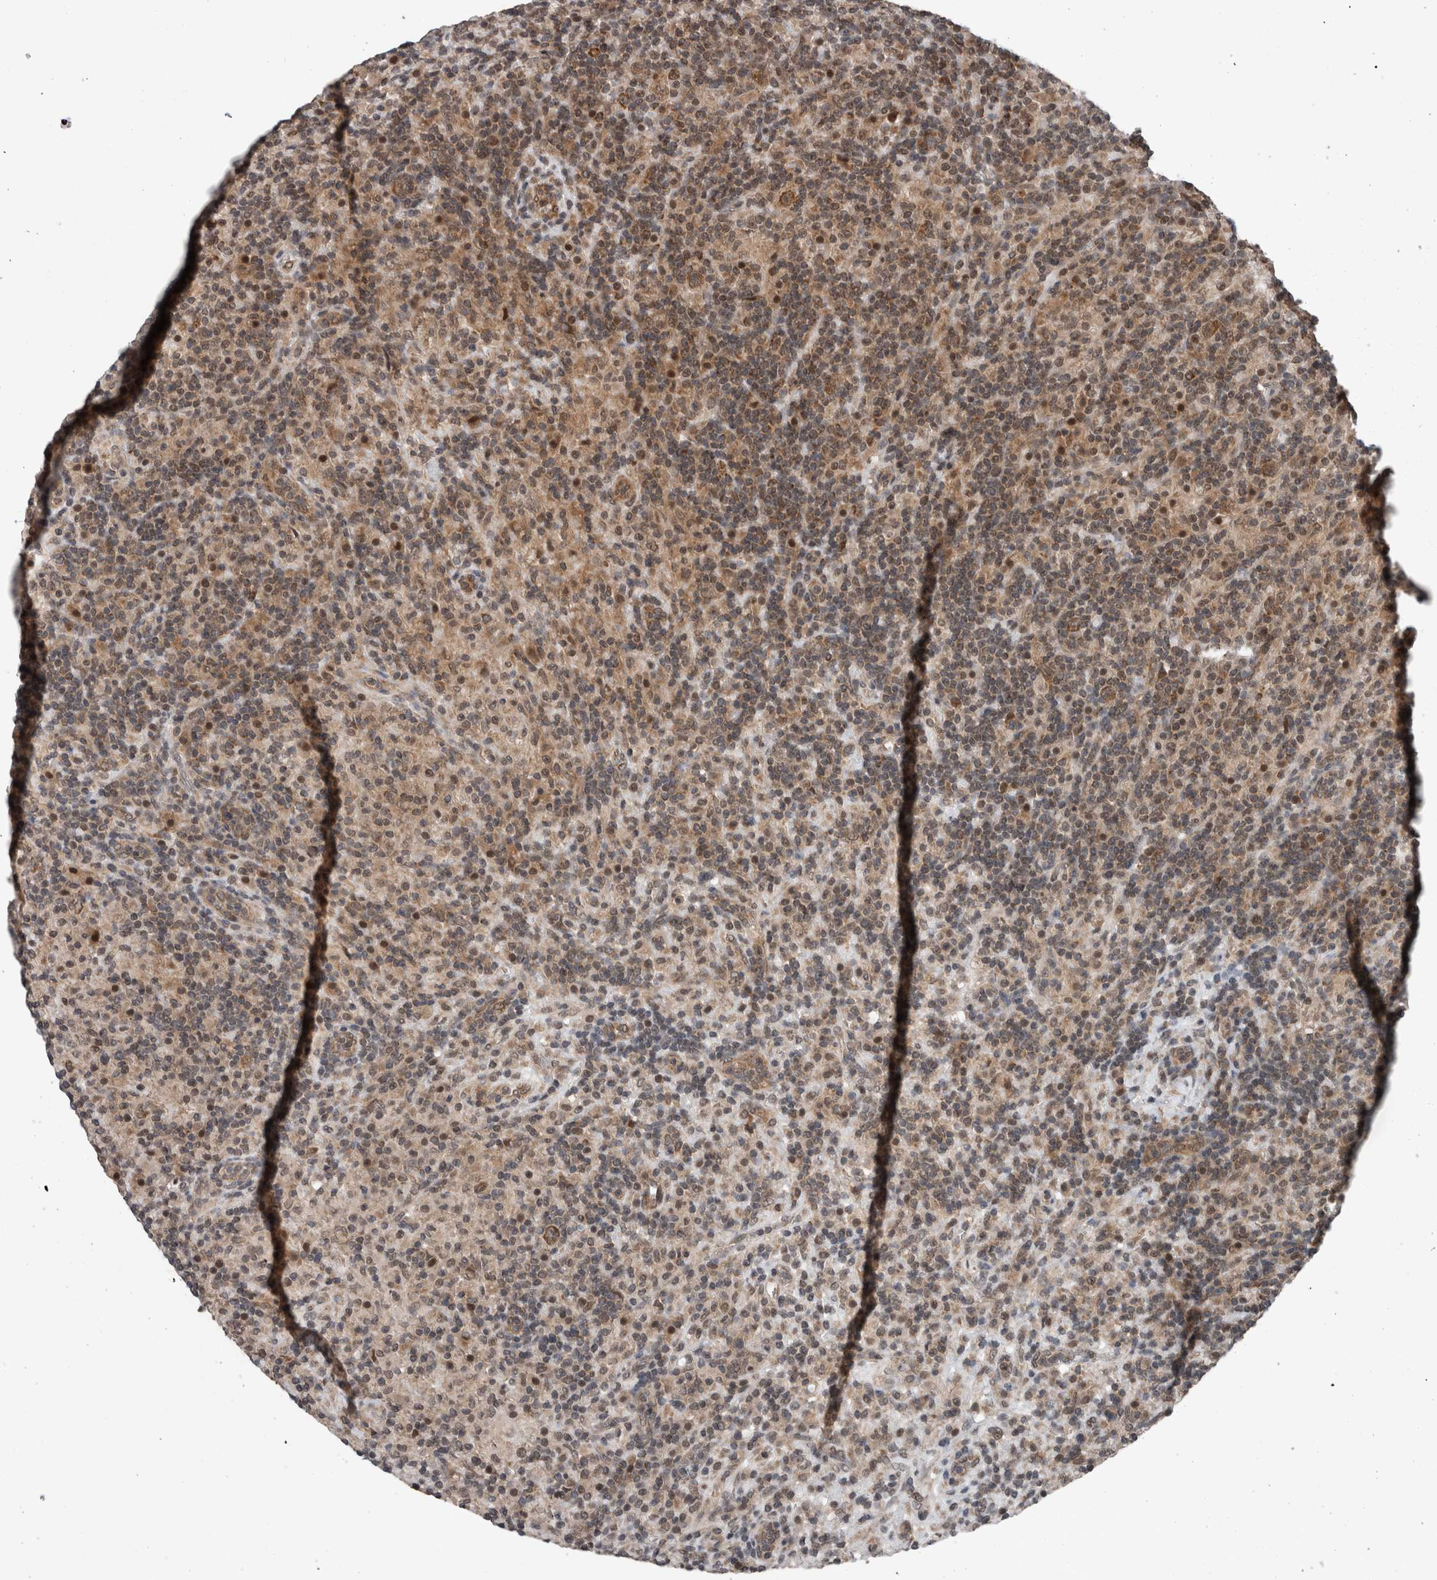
{"staining": {"intensity": "moderate", "quantity": ">75%", "location": "cytoplasmic/membranous"}, "tissue": "lymphoma", "cell_type": "Tumor cells", "image_type": "cancer", "snomed": [{"axis": "morphology", "description": "Hodgkin's disease, NOS"}, {"axis": "topography", "description": "Lymph node"}], "caption": "Approximately >75% of tumor cells in human Hodgkin's disease reveal moderate cytoplasmic/membranous protein expression as visualized by brown immunohistochemical staining.", "gene": "ENY2", "patient": {"sex": "male", "age": 70}}